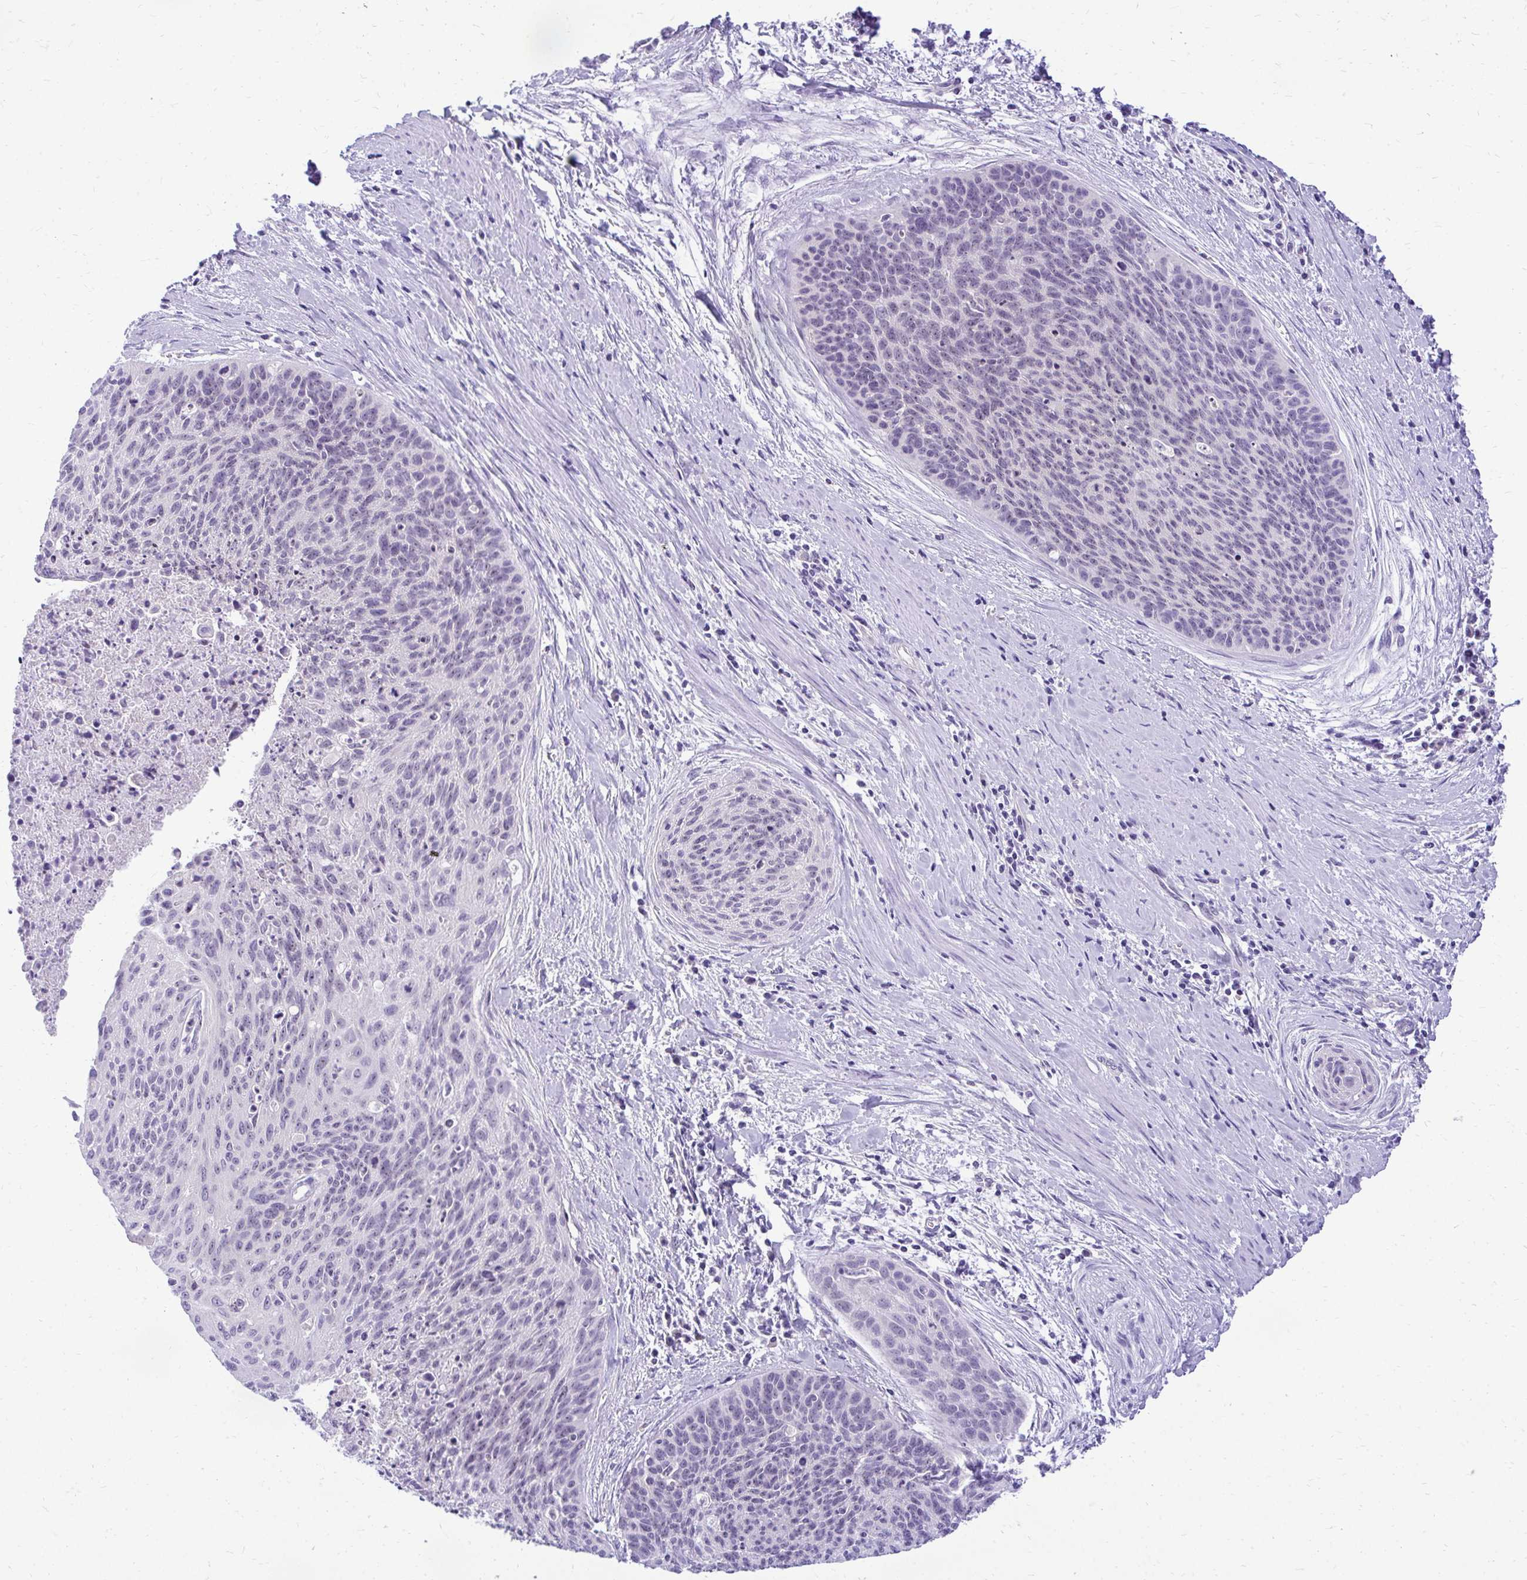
{"staining": {"intensity": "negative", "quantity": "none", "location": "none"}, "tissue": "cervical cancer", "cell_type": "Tumor cells", "image_type": "cancer", "snomed": [{"axis": "morphology", "description": "Squamous cell carcinoma, NOS"}, {"axis": "topography", "description": "Cervix"}], "caption": "The image shows no staining of tumor cells in cervical cancer.", "gene": "NIFK", "patient": {"sex": "female", "age": 55}}